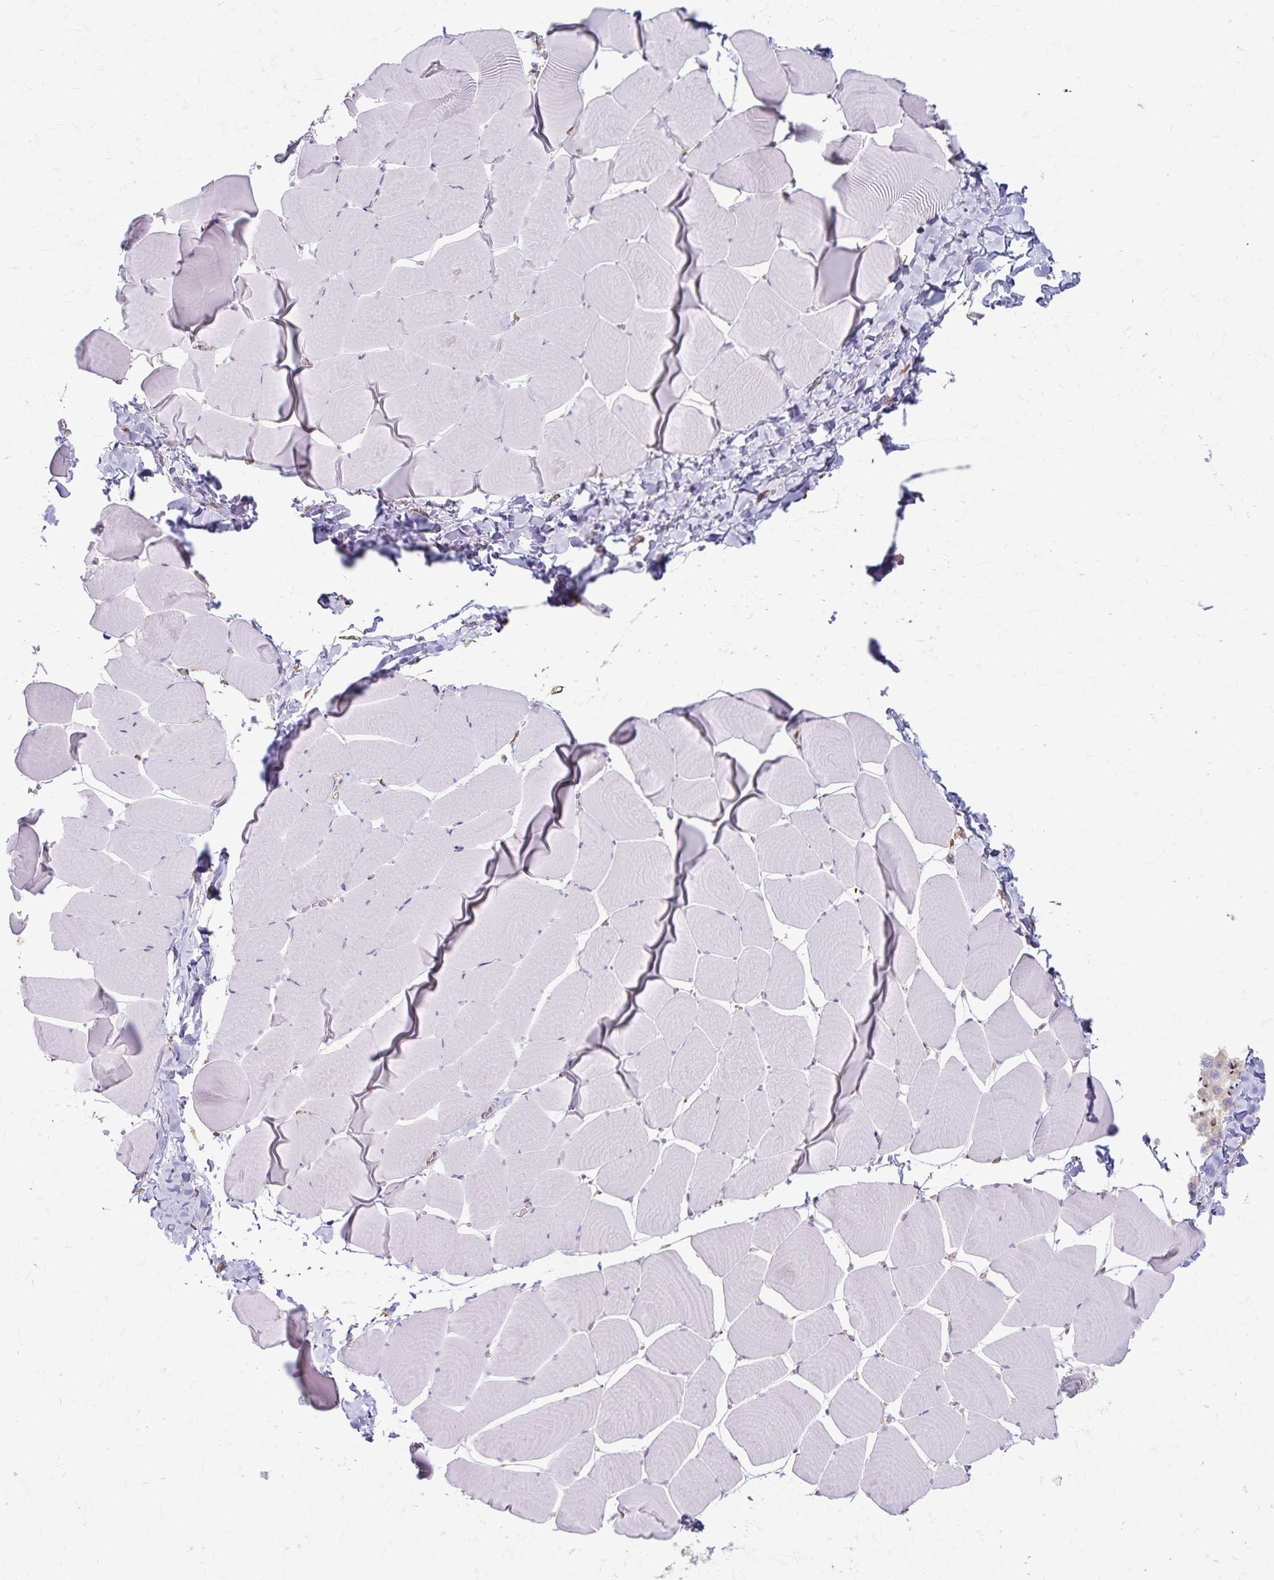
{"staining": {"intensity": "negative", "quantity": "none", "location": "none"}, "tissue": "skeletal muscle", "cell_type": "Myocytes", "image_type": "normal", "snomed": [{"axis": "morphology", "description": "Normal tissue, NOS"}, {"axis": "topography", "description": "Skeletal muscle"}], "caption": "This micrograph is of benign skeletal muscle stained with immunohistochemistry (IHC) to label a protein in brown with the nuclei are counter-stained blue. There is no staining in myocytes.", "gene": "KISS1", "patient": {"sex": "male", "age": 25}}